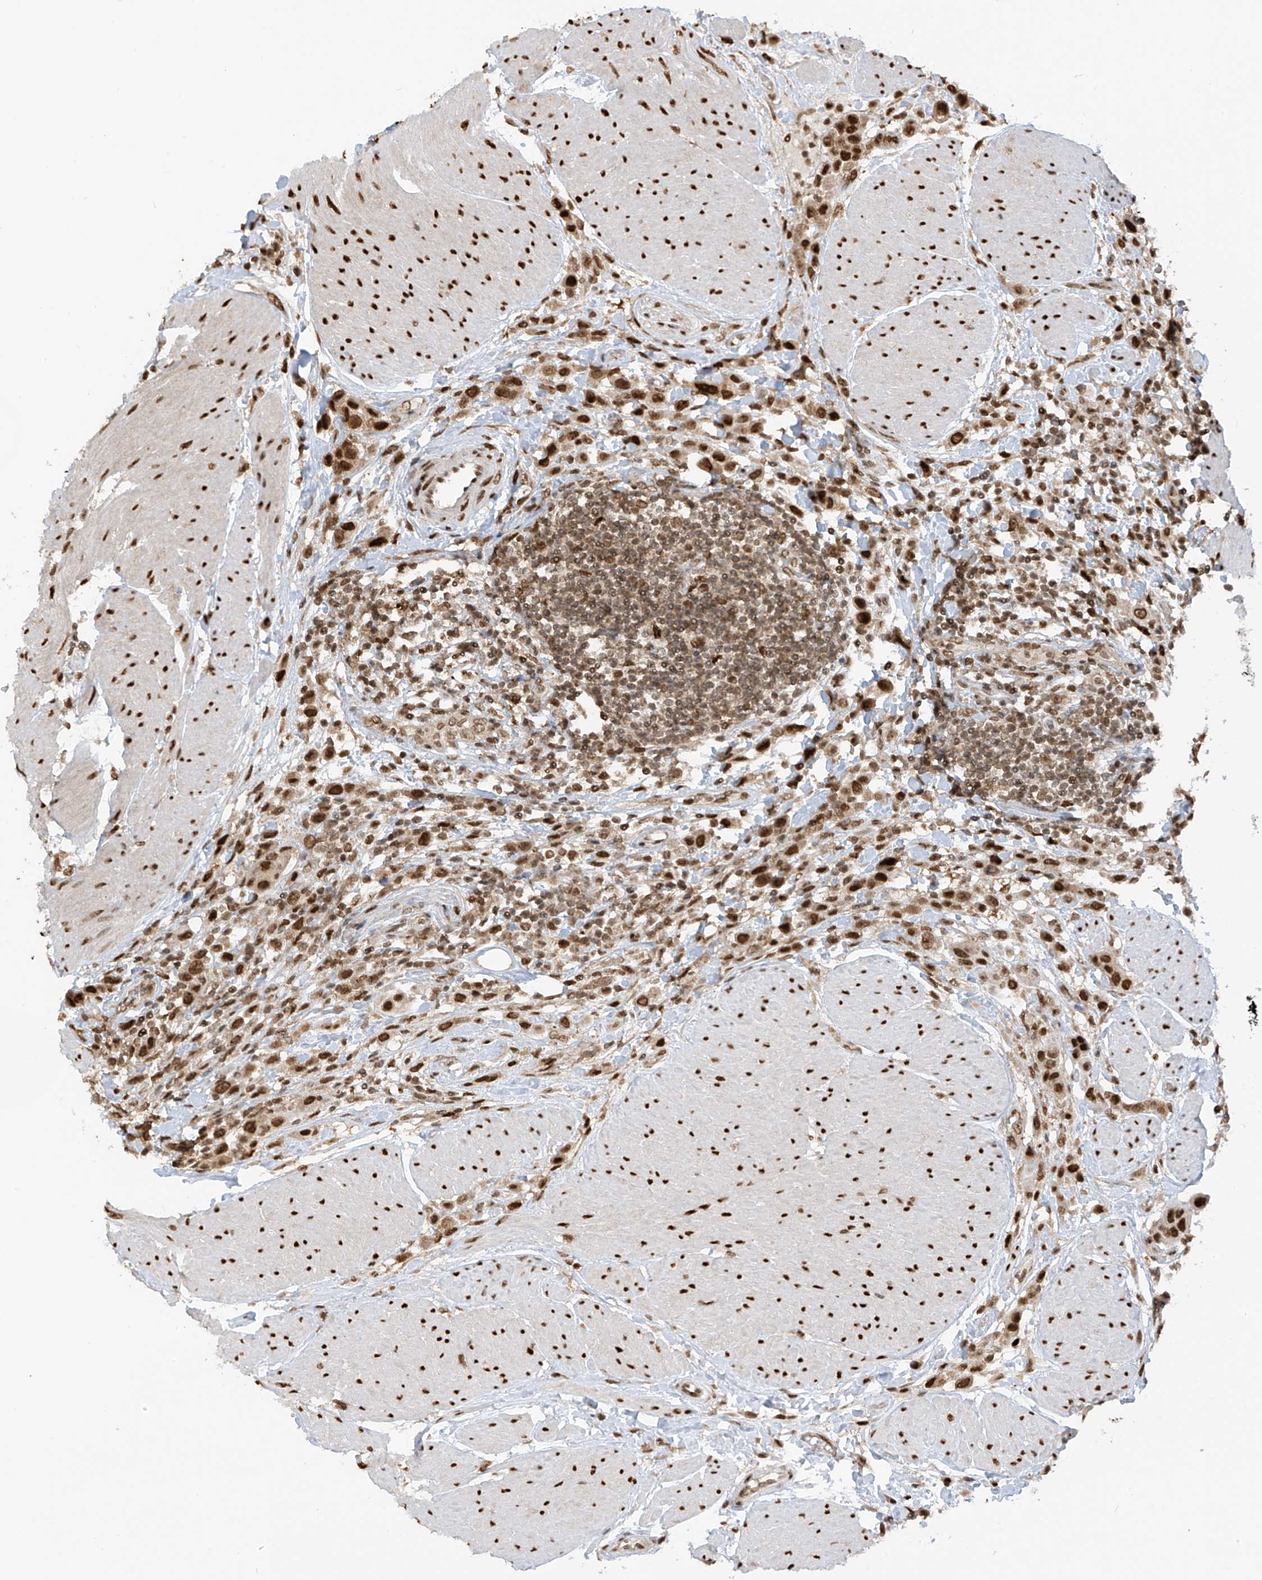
{"staining": {"intensity": "strong", "quantity": ">75%", "location": "nuclear"}, "tissue": "urothelial cancer", "cell_type": "Tumor cells", "image_type": "cancer", "snomed": [{"axis": "morphology", "description": "Urothelial carcinoma, High grade"}, {"axis": "topography", "description": "Urinary bladder"}], "caption": "IHC of human urothelial carcinoma (high-grade) demonstrates high levels of strong nuclear staining in approximately >75% of tumor cells.", "gene": "KPNB1", "patient": {"sex": "male", "age": 50}}